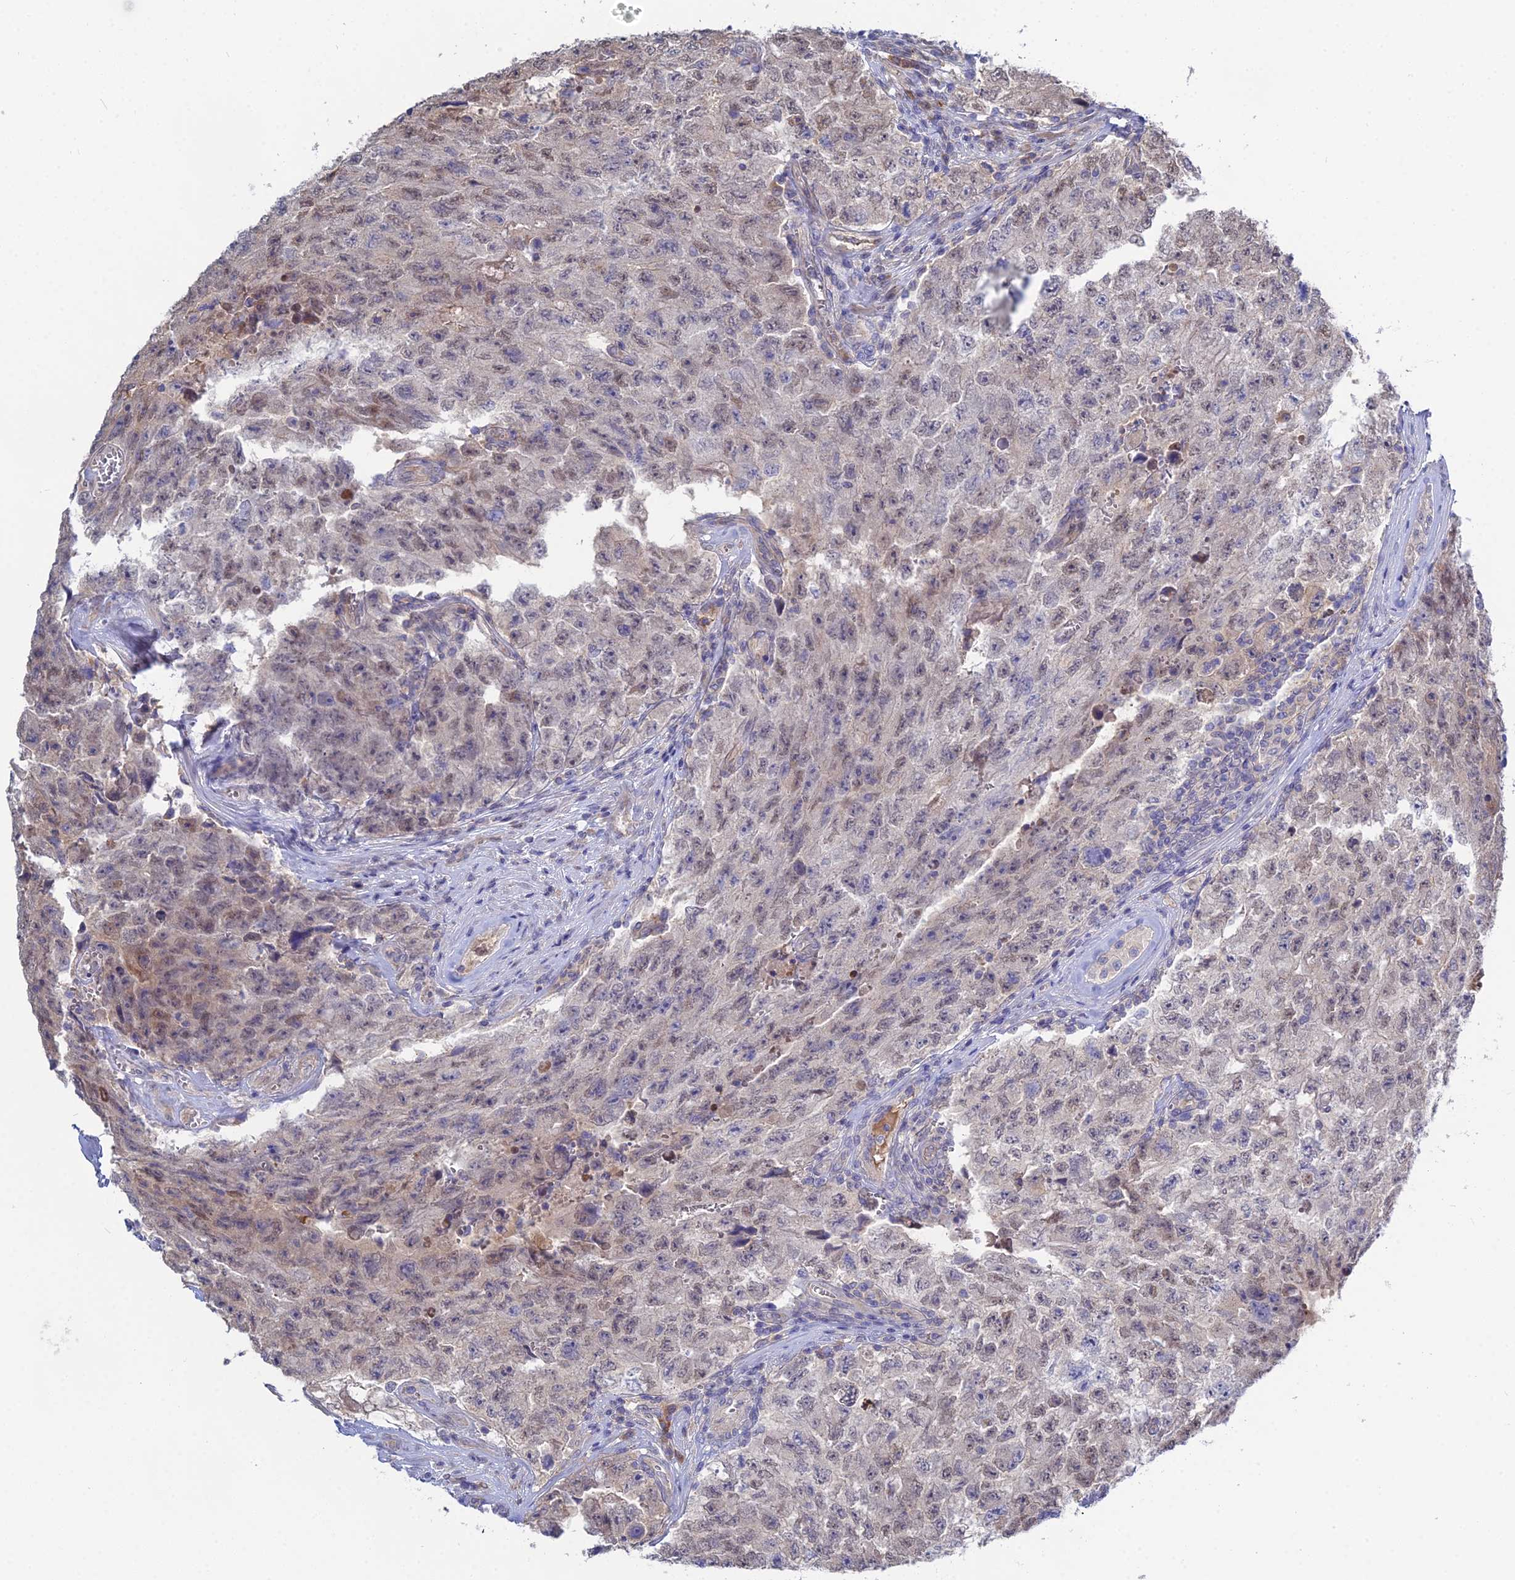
{"staining": {"intensity": "weak", "quantity": "25%-75%", "location": "nuclear"}, "tissue": "testis cancer", "cell_type": "Tumor cells", "image_type": "cancer", "snomed": [{"axis": "morphology", "description": "Carcinoma, Embryonal, NOS"}, {"axis": "topography", "description": "Testis"}], "caption": "A histopathology image showing weak nuclear expression in approximately 25%-75% of tumor cells in embryonal carcinoma (testis), as visualized by brown immunohistochemical staining.", "gene": "DNAH14", "patient": {"sex": "male", "age": 17}}